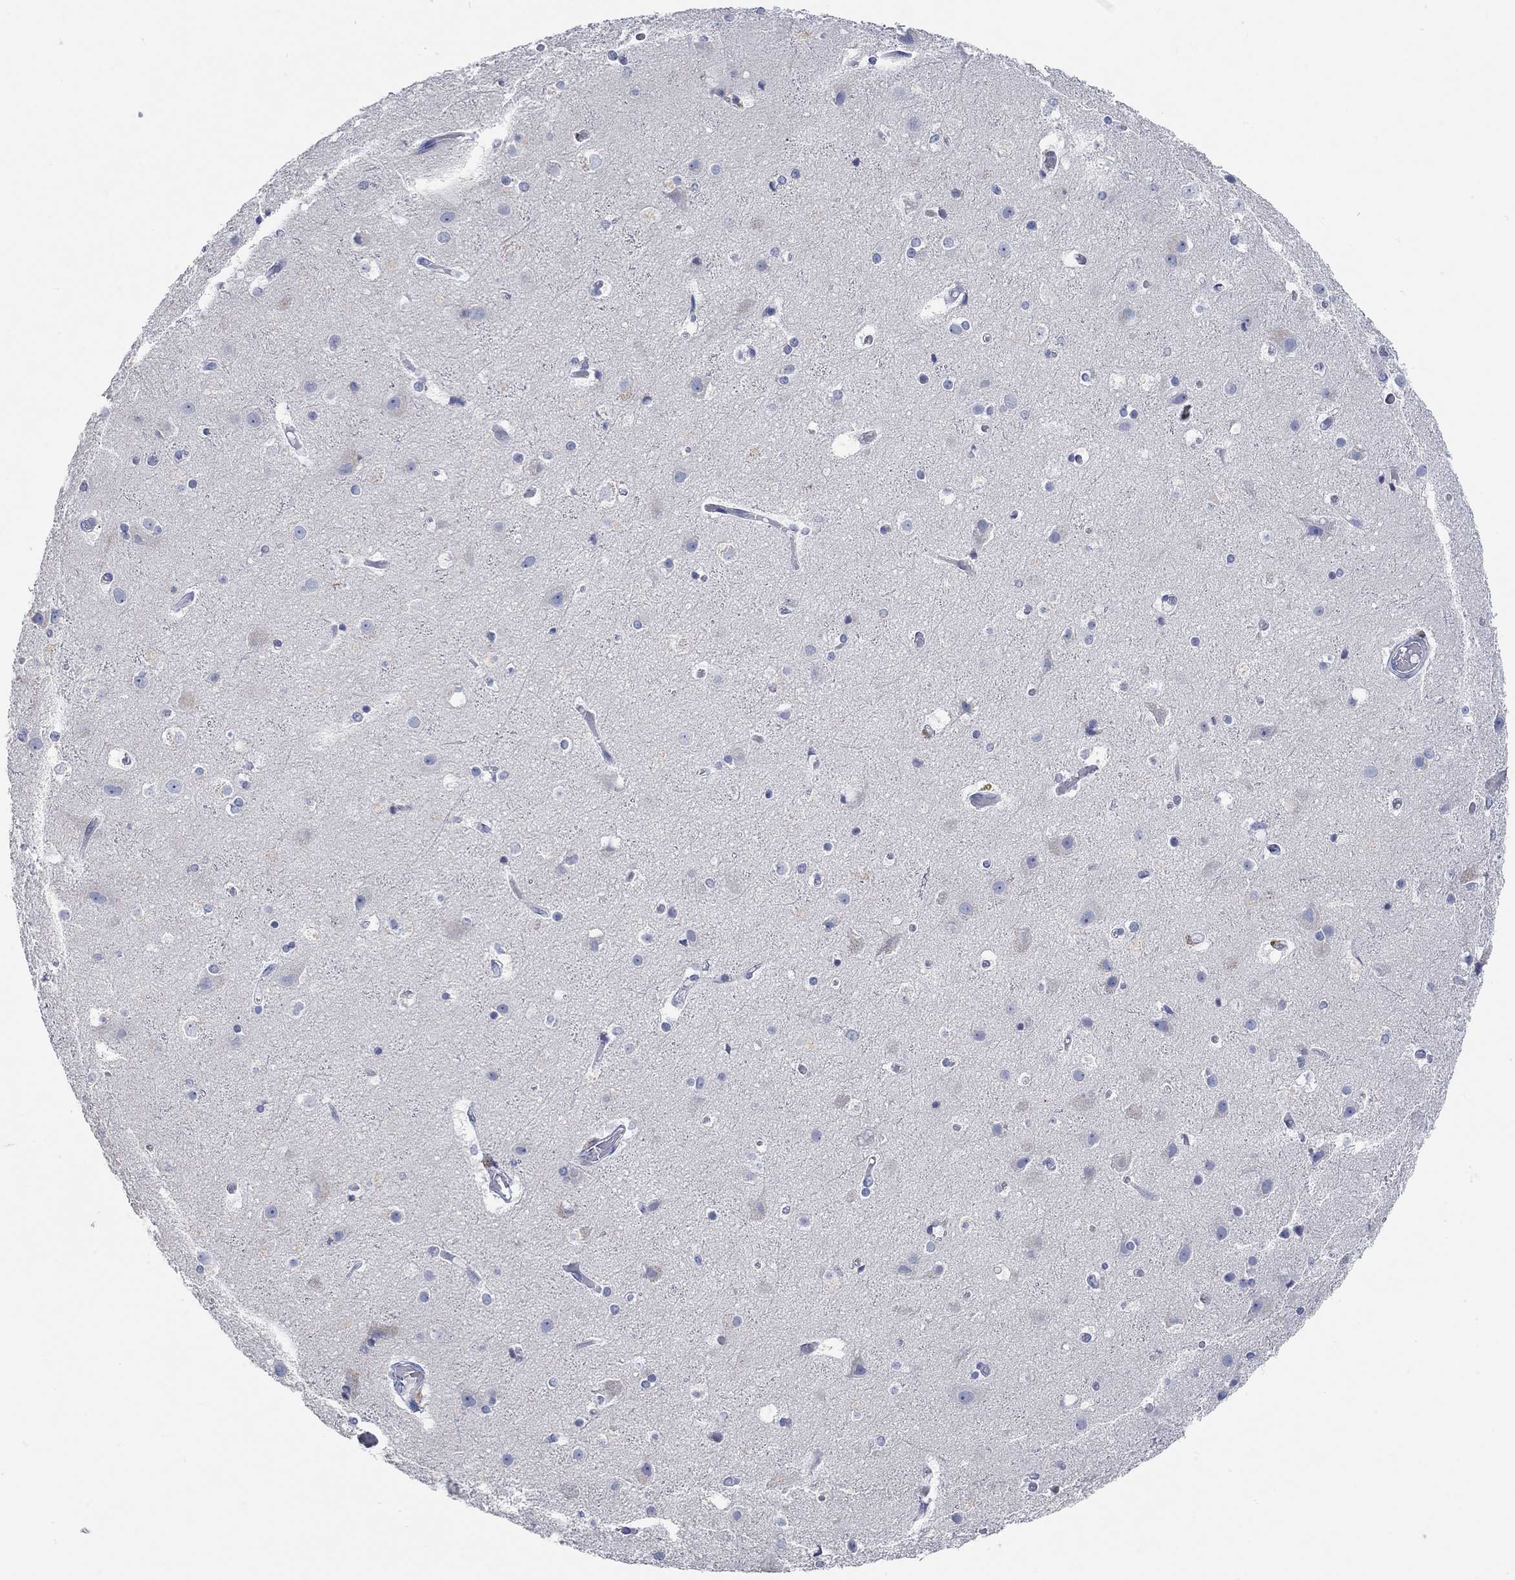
{"staining": {"intensity": "negative", "quantity": "none", "location": "none"}, "tissue": "cerebral cortex", "cell_type": "Endothelial cells", "image_type": "normal", "snomed": [{"axis": "morphology", "description": "Normal tissue, NOS"}, {"axis": "topography", "description": "Cerebral cortex"}], "caption": "Protein analysis of normal cerebral cortex displays no significant positivity in endothelial cells. (DAB (3,3'-diaminobenzidine) immunohistochemistry with hematoxylin counter stain).", "gene": "ATP6V1E2", "patient": {"sex": "female", "age": 52}}